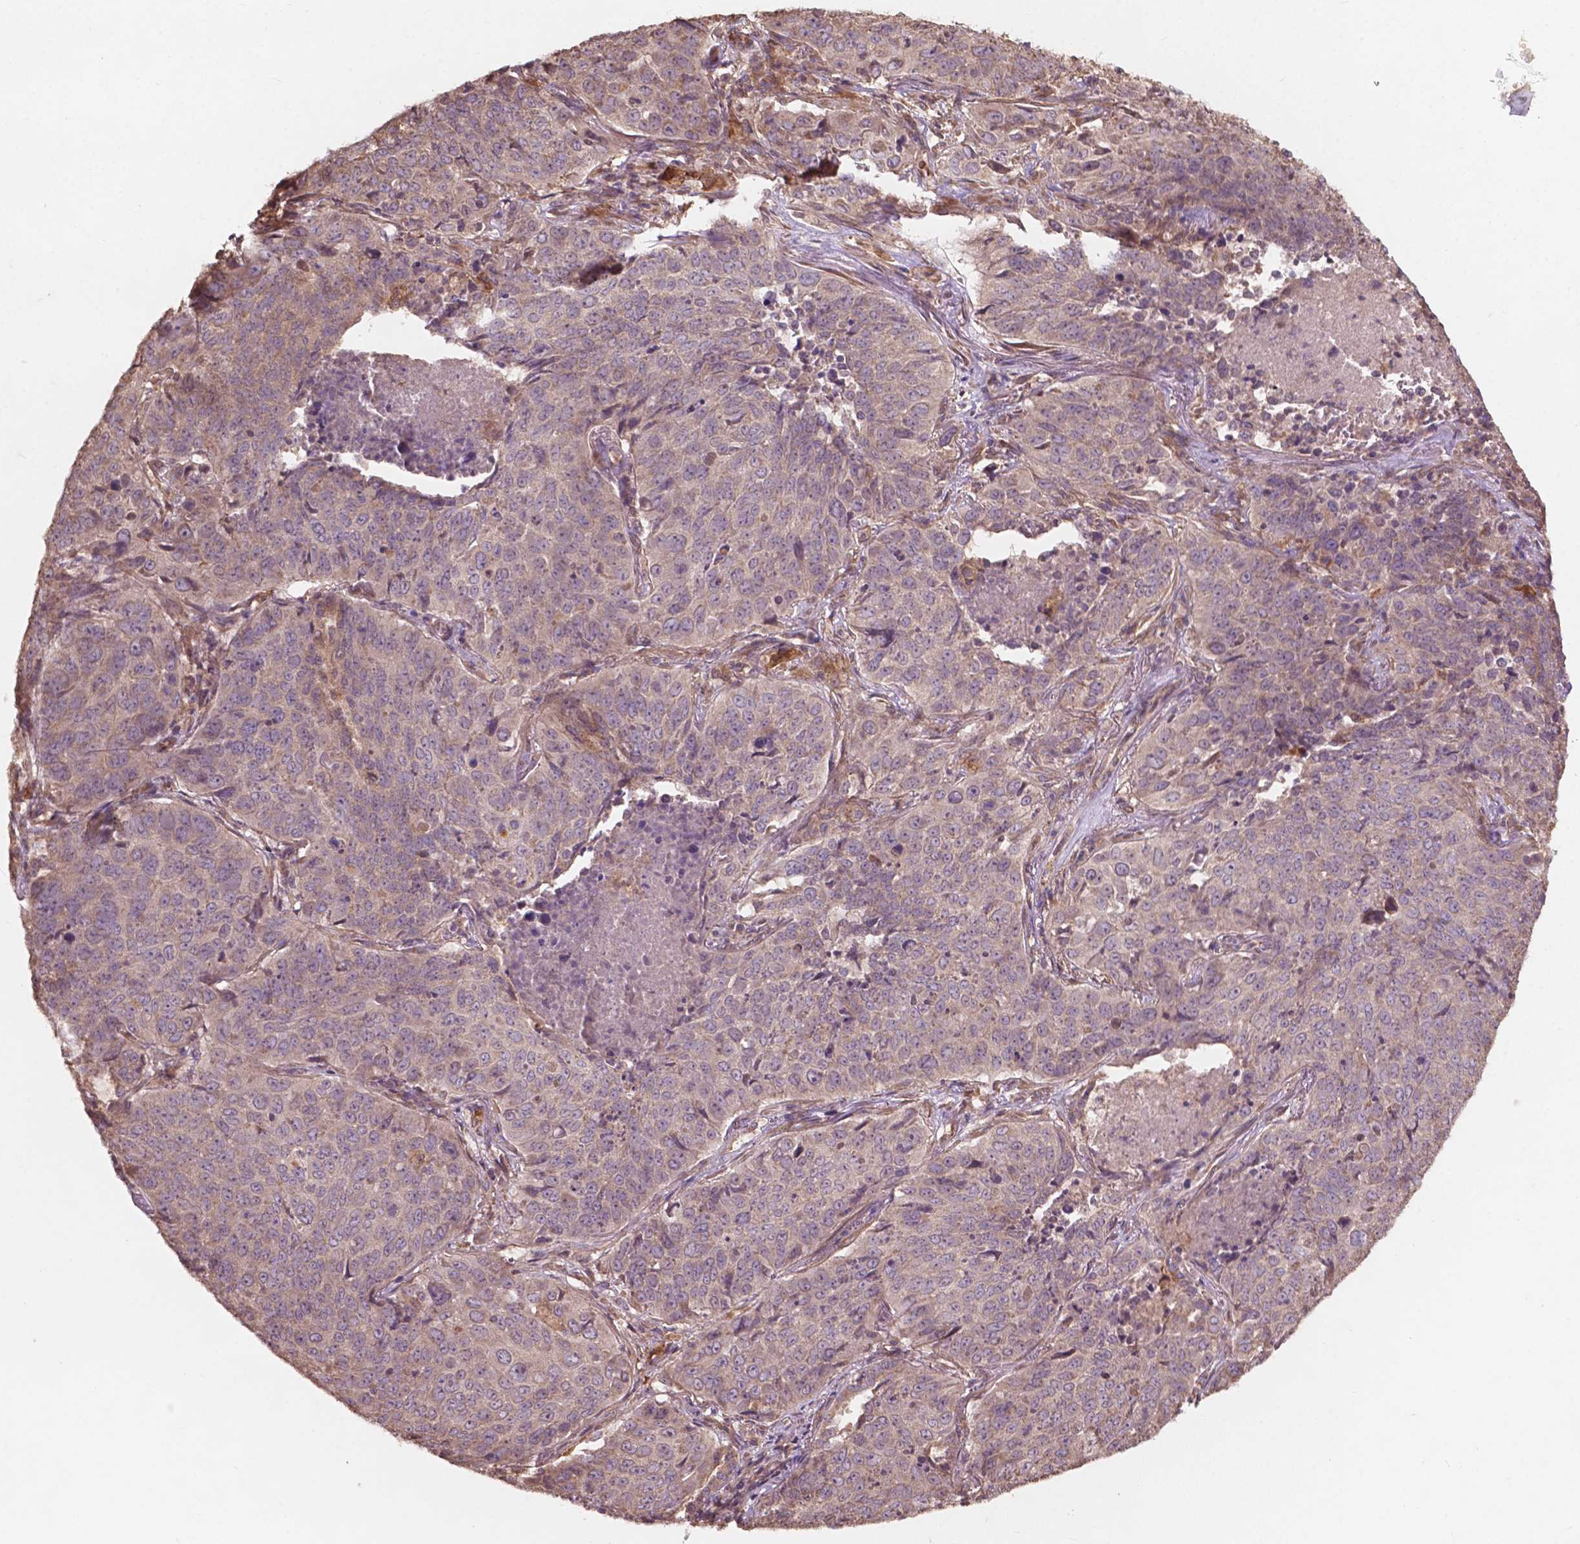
{"staining": {"intensity": "weak", "quantity": "<25%", "location": "cytoplasmic/membranous"}, "tissue": "lung cancer", "cell_type": "Tumor cells", "image_type": "cancer", "snomed": [{"axis": "morphology", "description": "Normal tissue, NOS"}, {"axis": "morphology", "description": "Squamous cell carcinoma, NOS"}, {"axis": "topography", "description": "Bronchus"}, {"axis": "topography", "description": "Lung"}], "caption": "Immunohistochemical staining of squamous cell carcinoma (lung) shows no significant positivity in tumor cells.", "gene": "CDC42BPA", "patient": {"sex": "male", "age": 64}}